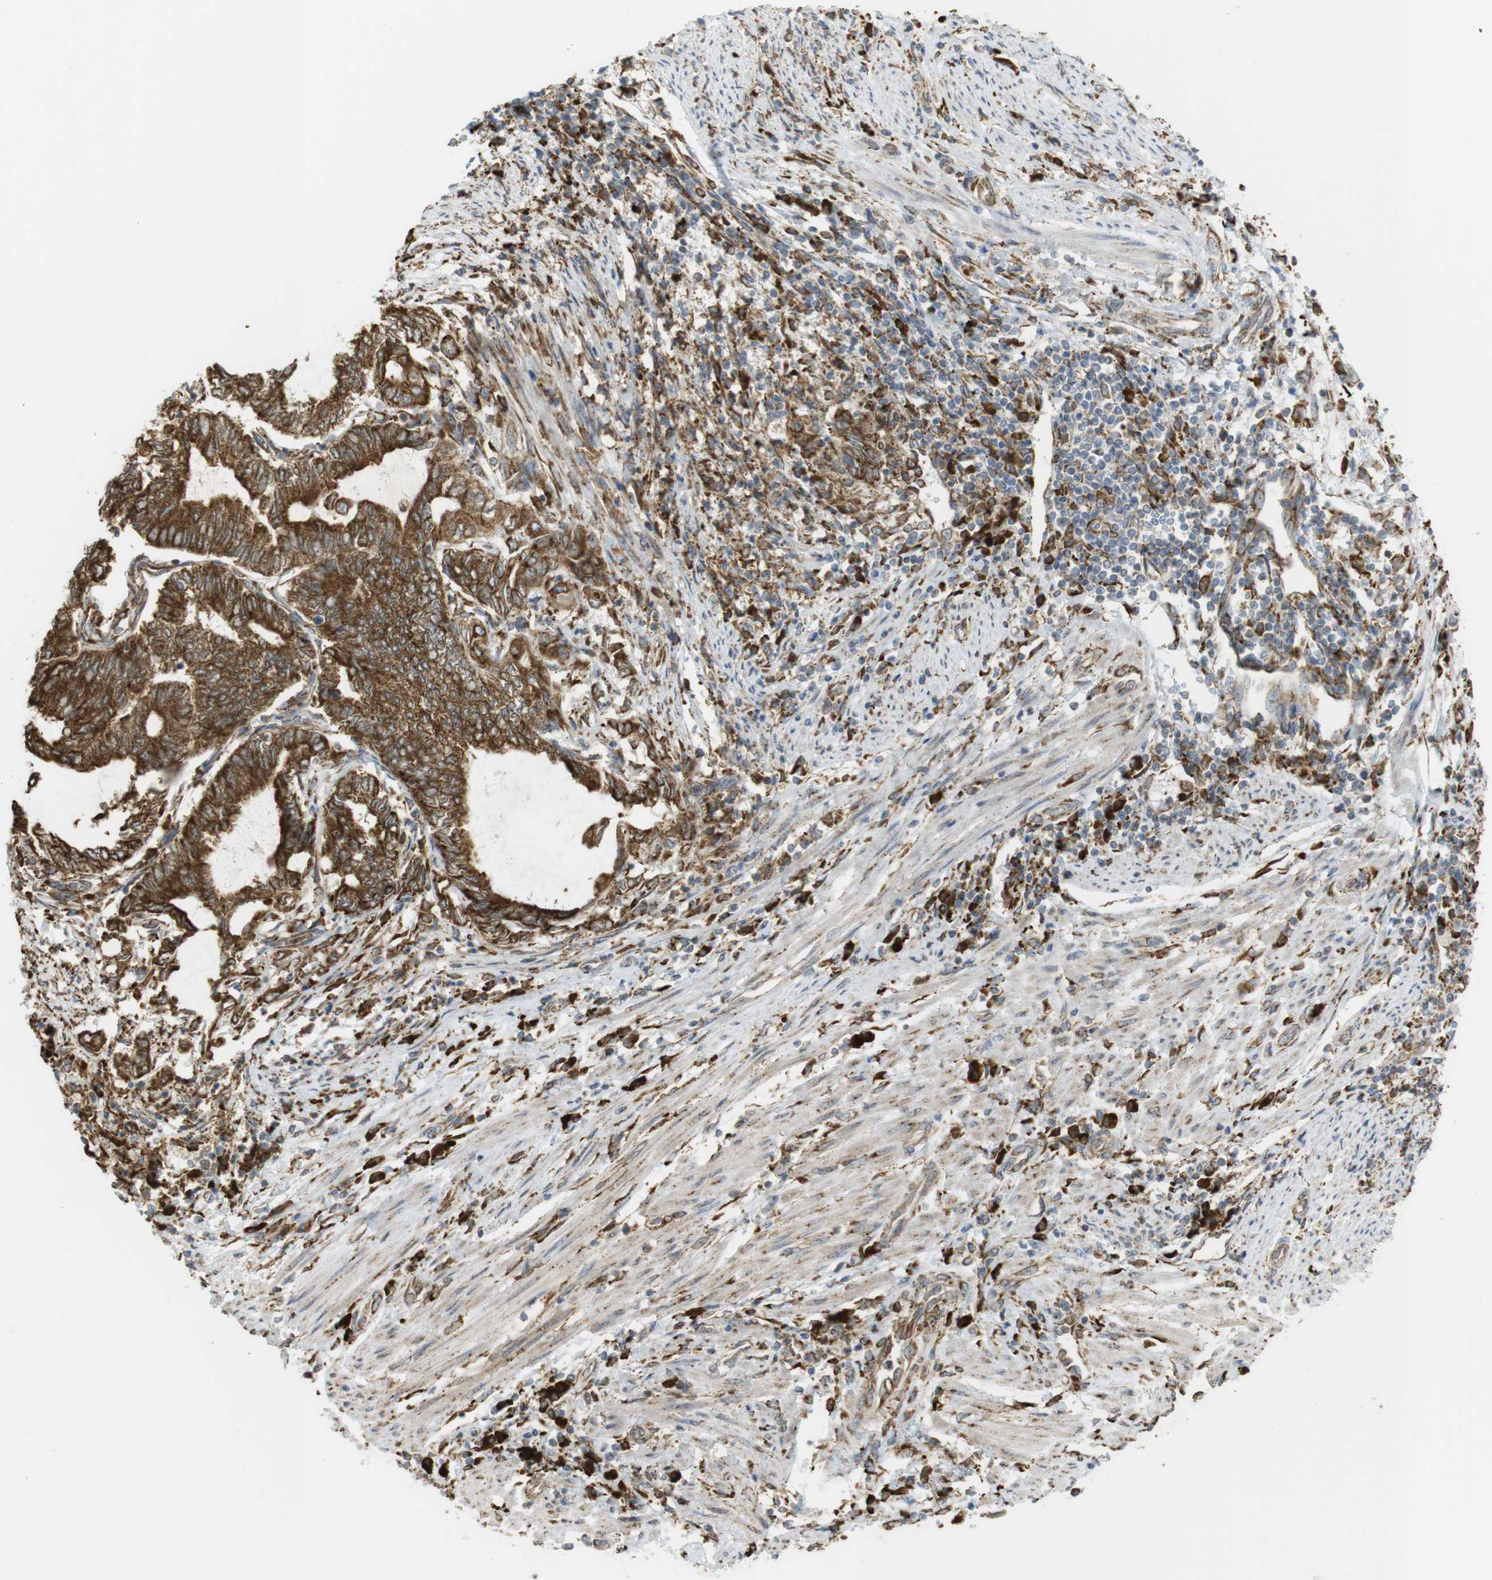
{"staining": {"intensity": "strong", "quantity": ">75%", "location": "cytoplasmic/membranous"}, "tissue": "endometrial cancer", "cell_type": "Tumor cells", "image_type": "cancer", "snomed": [{"axis": "morphology", "description": "Adenocarcinoma, NOS"}, {"axis": "topography", "description": "Uterus"}, {"axis": "topography", "description": "Endometrium"}], "caption": "Immunohistochemical staining of human endometrial cancer reveals high levels of strong cytoplasmic/membranous staining in about >75% of tumor cells.", "gene": "MBOAT2", "patient": {"sex": "female", "age": 70}}